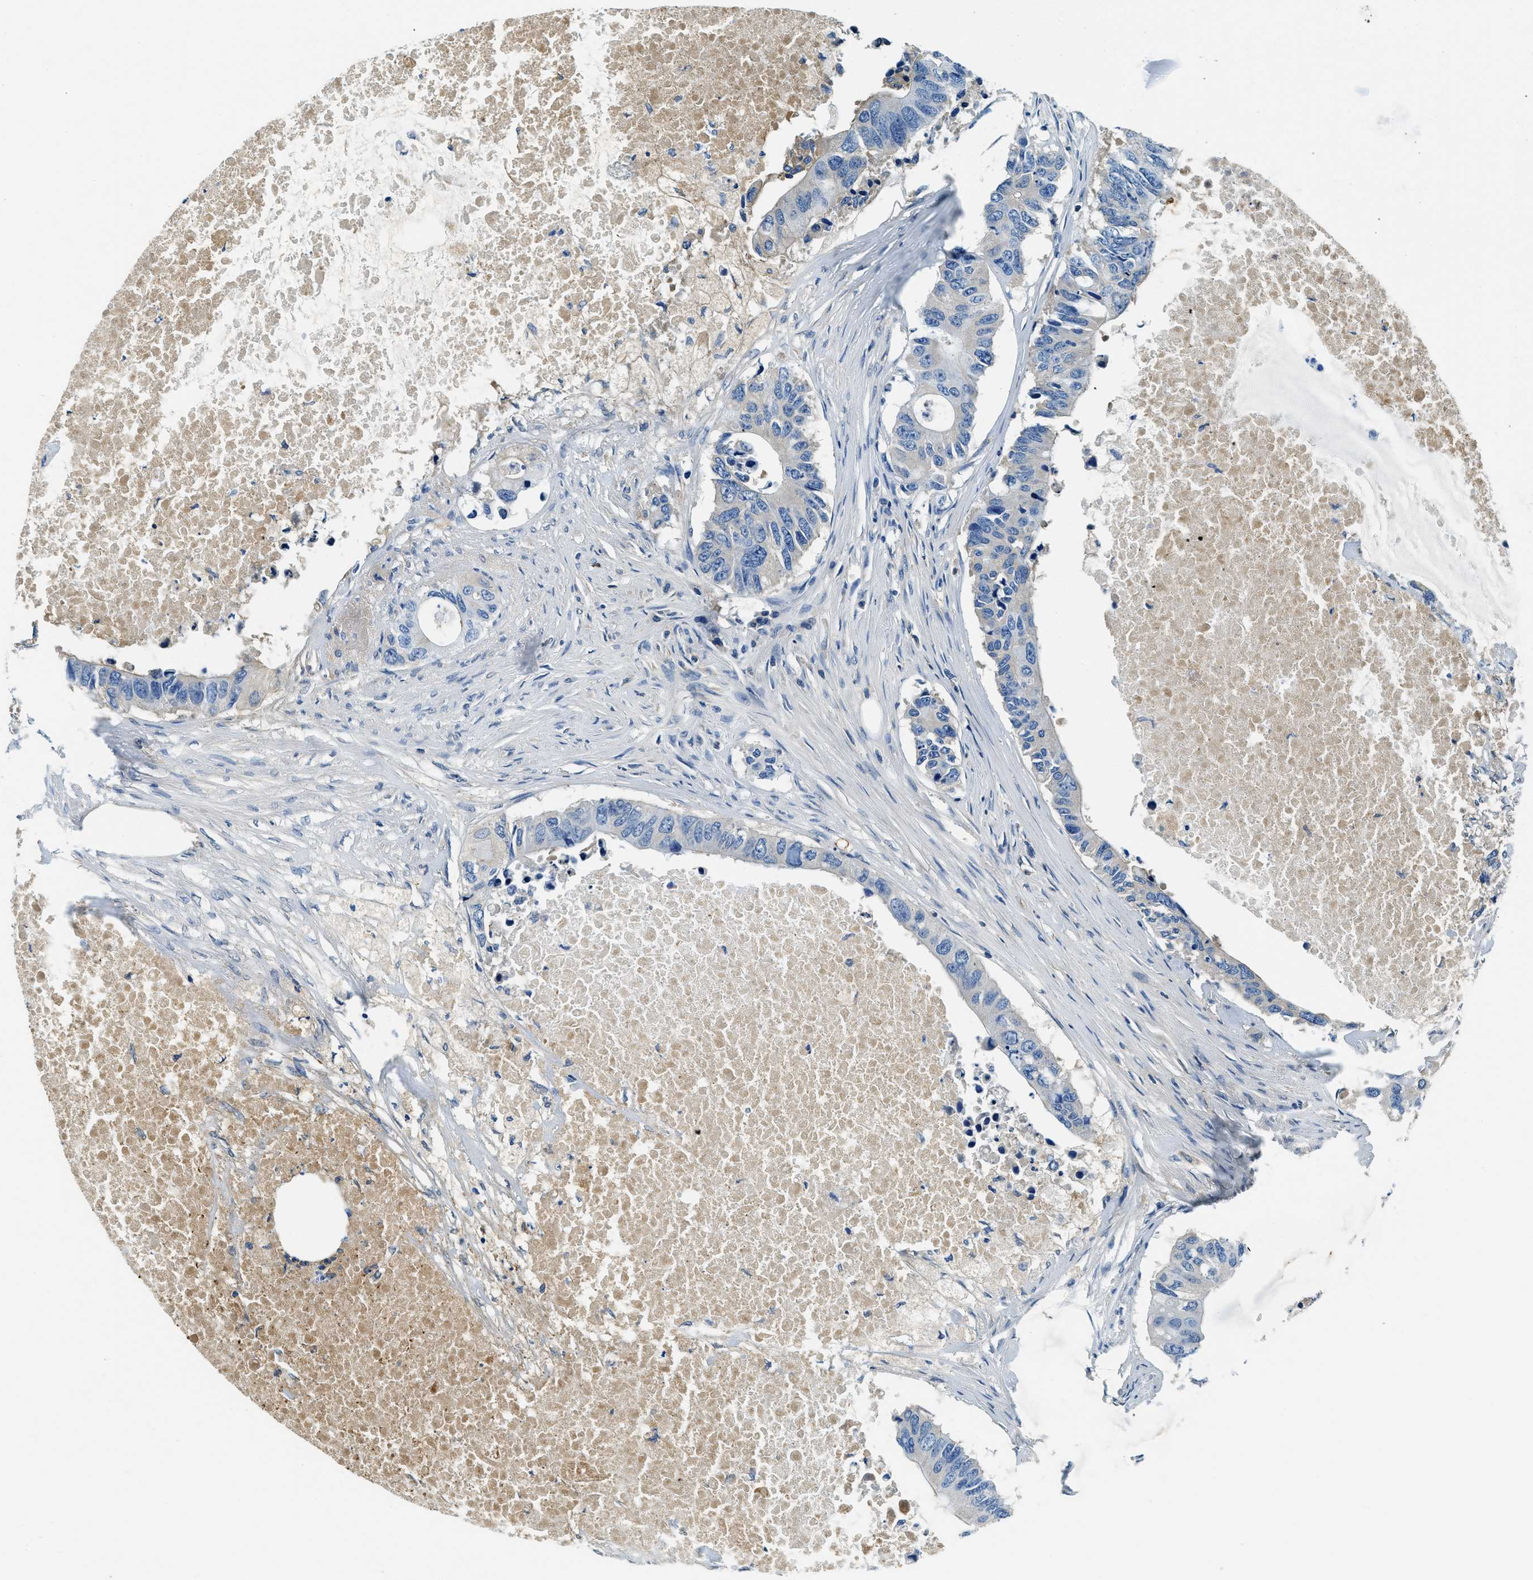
{"staining": {"intensity": "negative", "quantity": "none", "location": "none"}, "tissue": "colorectal cancer", "cell_type": "Tumor cells", "image_type": "cancer", "snomed": [{"axis": "morphology", "description": "Adenocarcinoma, NOS"}, {"axis": "topography", "description": "Colon"}], "caption": "Immunohistochemical staining of human adenocarcinoma (colorectal) reveals no significant expression in tumor cells.", "gene": "TMEM186", "patient": {"sex": "male", "age": 71}}